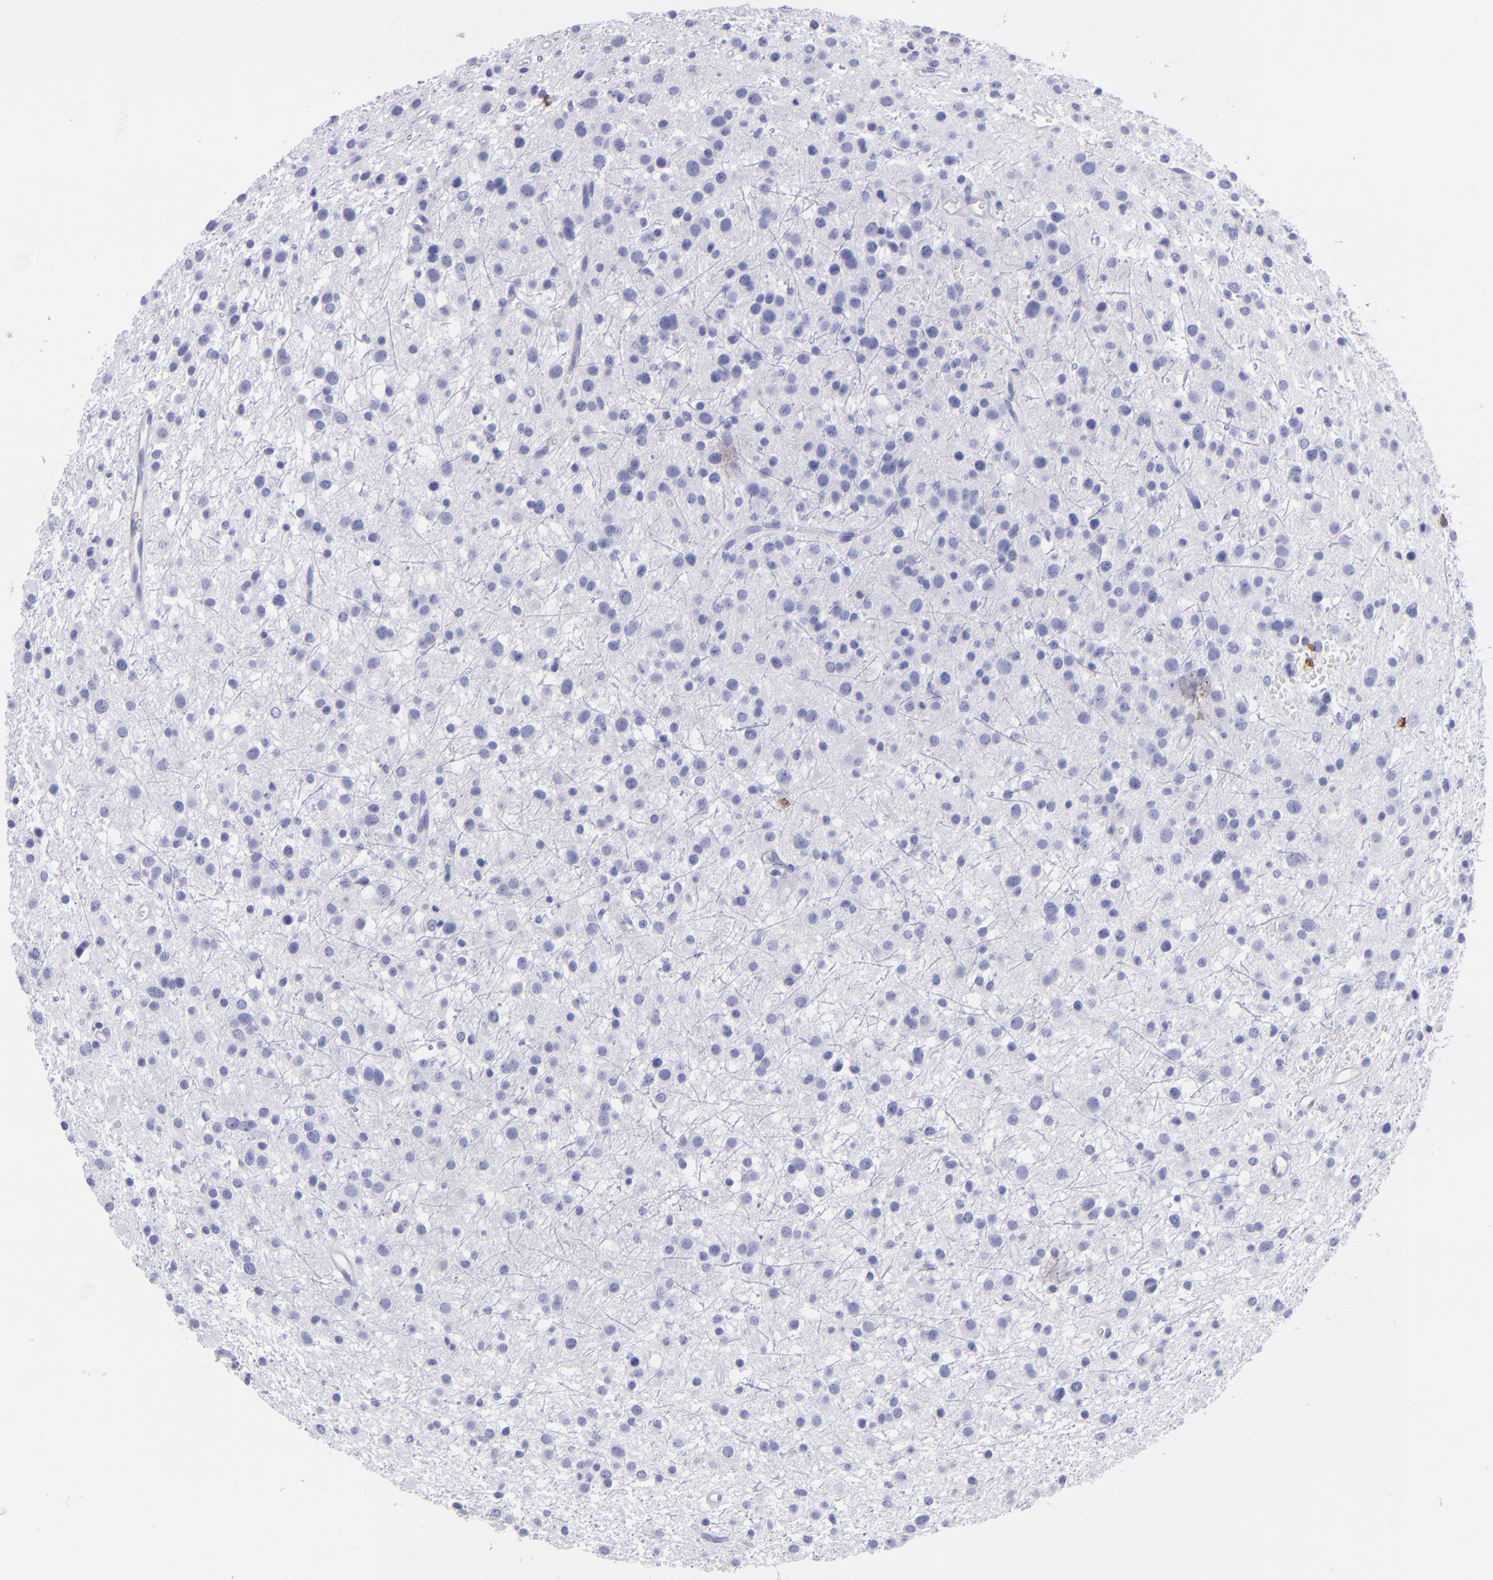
{"staining": {"intensity": "negative", "quantity": "none", "location": "none"}, "tissue": "glioma", "cell_type": "Tumor cells", "image_type": "cancer", "snomed": [{"axis": "morphology", "description": "Glioma, malignant, Low grade"}, {"axis": "topography", "description": "Brain"}], "caption": "There is no significant staining in tumor cells of malignant glioma (low-grade).", "gene": "ICAM3", "patient": {"sex": "female", "age": 36}}